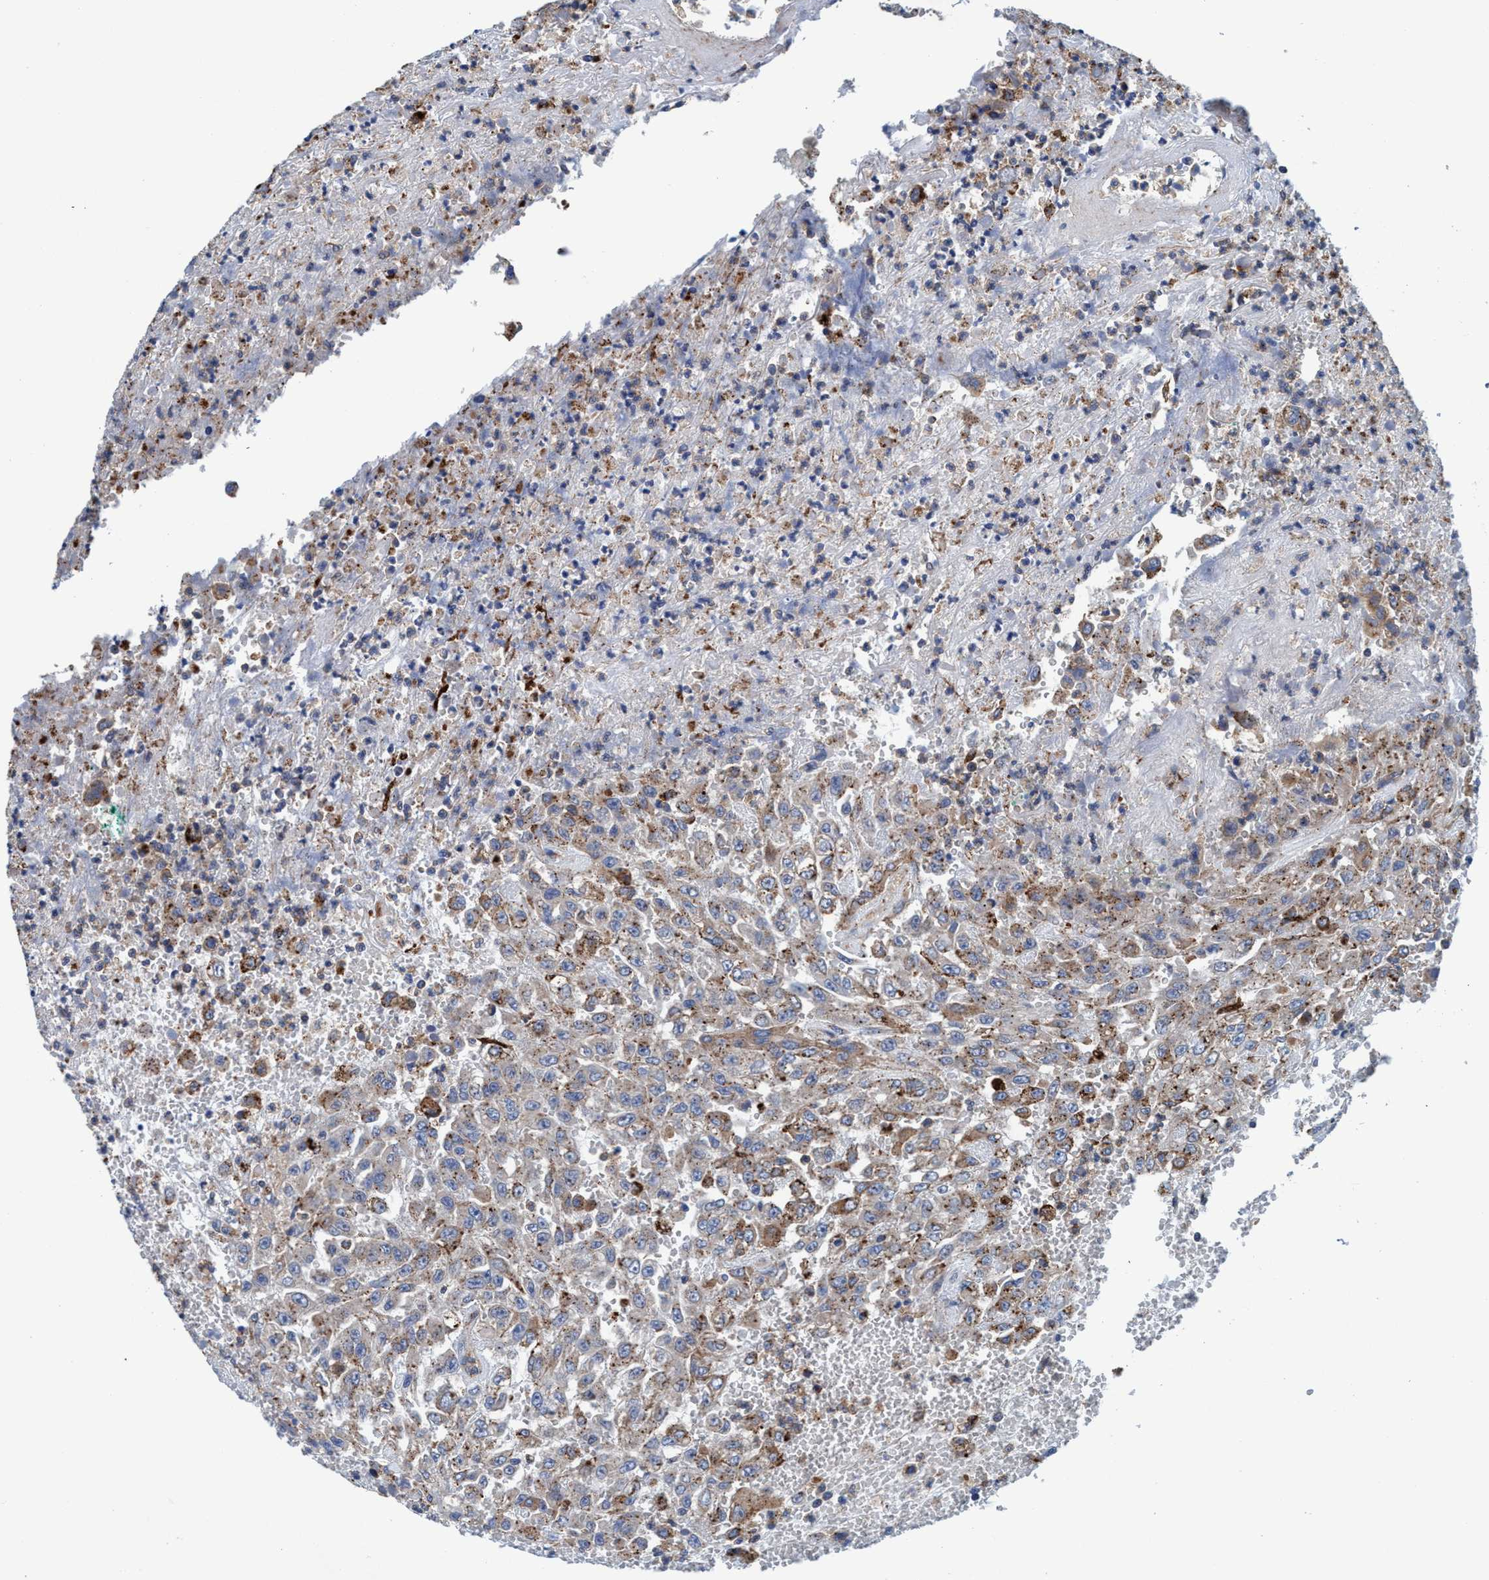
{"staining": {"intensity": "moderate", "quantity": "25%-75%", "location": "cytoplasmic/membranous"}, "tissue": "urothelial cancer", "cell_type": "Tumor cells", "image_type": "cancer", "snomed": [{"axis": "morphology", "description": "Urothelial carcinoma, High grade"}, {"axis": "topography", "description": "Urinary bladder"}], "caption": "This photomicrograph displays high-grade urothelial carcinoma stained with immunohistochemistry (IHC) to label a protein in brown. The cytoplasmic/membranous of tumor cells show moderate positivity for the protein. Nuclei are counter-stained blue.", "gene": "ENDOG", "patient": {"sex": "male", "age": 46}}